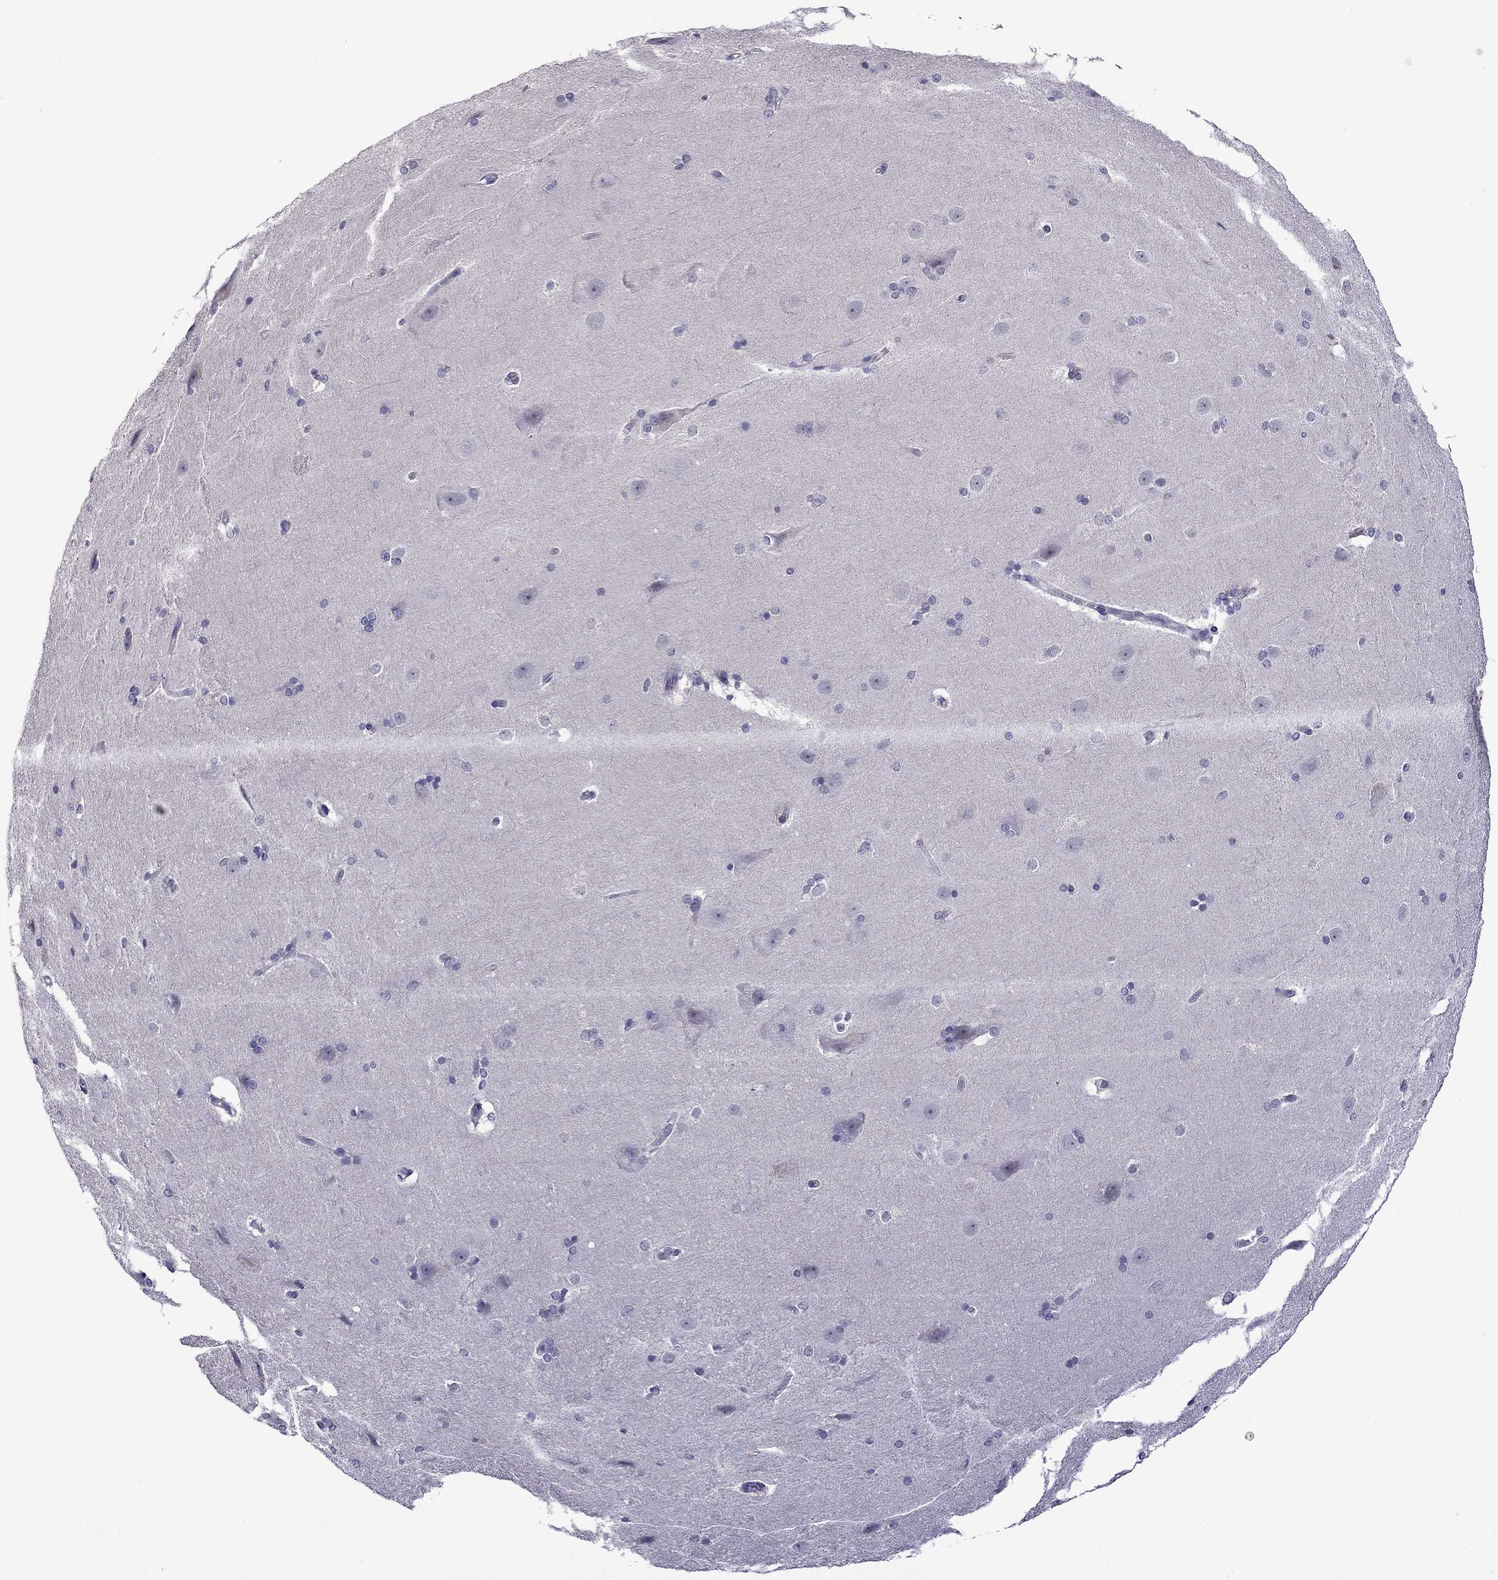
{"staining": {"intensity": "negative", "quantity": "none", "location": "none"}, "tissue": "hippocampus", "cell_type": "Glial cells", "image_type": "normal", "snomed": [{"axis": "morphology", "description": "Normal tissue, NOS"}, {"axis": "topography", "description": "Cerebral cortex"}, {"axis": "topography", "description": "Hippocampus"}], "caption": "This is a micrograph of IHC staining of unremarkable hippocampus, which shows no expression in glial cells.", "gene": "STAR", "patient": {"sex": "female", "age": 19}}